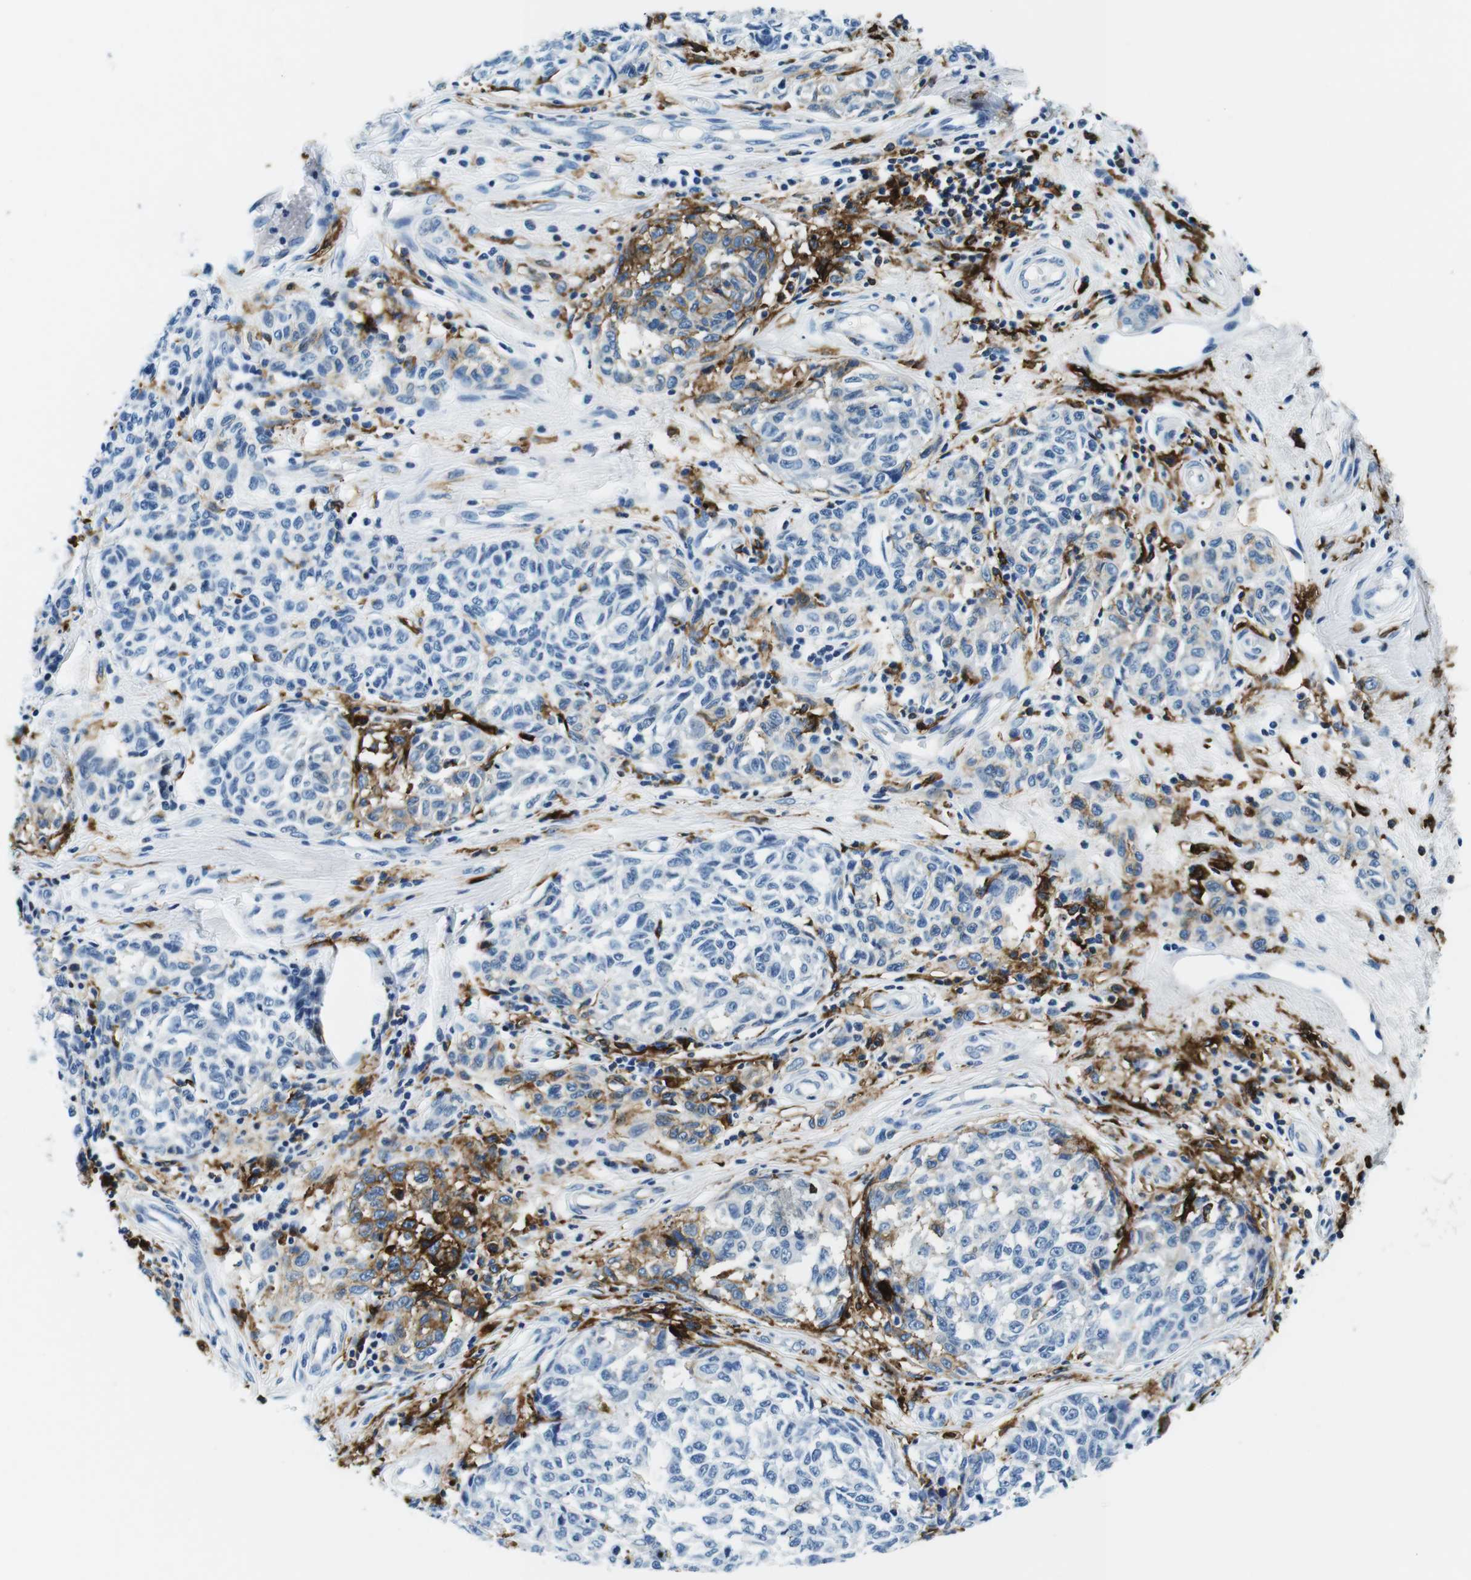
{"staining": {"intensity": "moderate", "quantity": "<25%", "location": "cytoplasmic/membranous"}, "tissue": "melanoma", "cell_type": "Tumor cells", "image_type": "cancer", "snomed": [{"axis": "morphology", "description": "Malignant melanoma, NOS"}, {"axis": "topography", "description": "Skin"}], "caption": "Immunohistochemical staining of human malignant melanoma displays low levels of moderate cytoplasmic/membranous expression in about <25% of tumor cells.", "gene": "HLA-DRB1", "patient": {"sex": "female", "age": 64}}